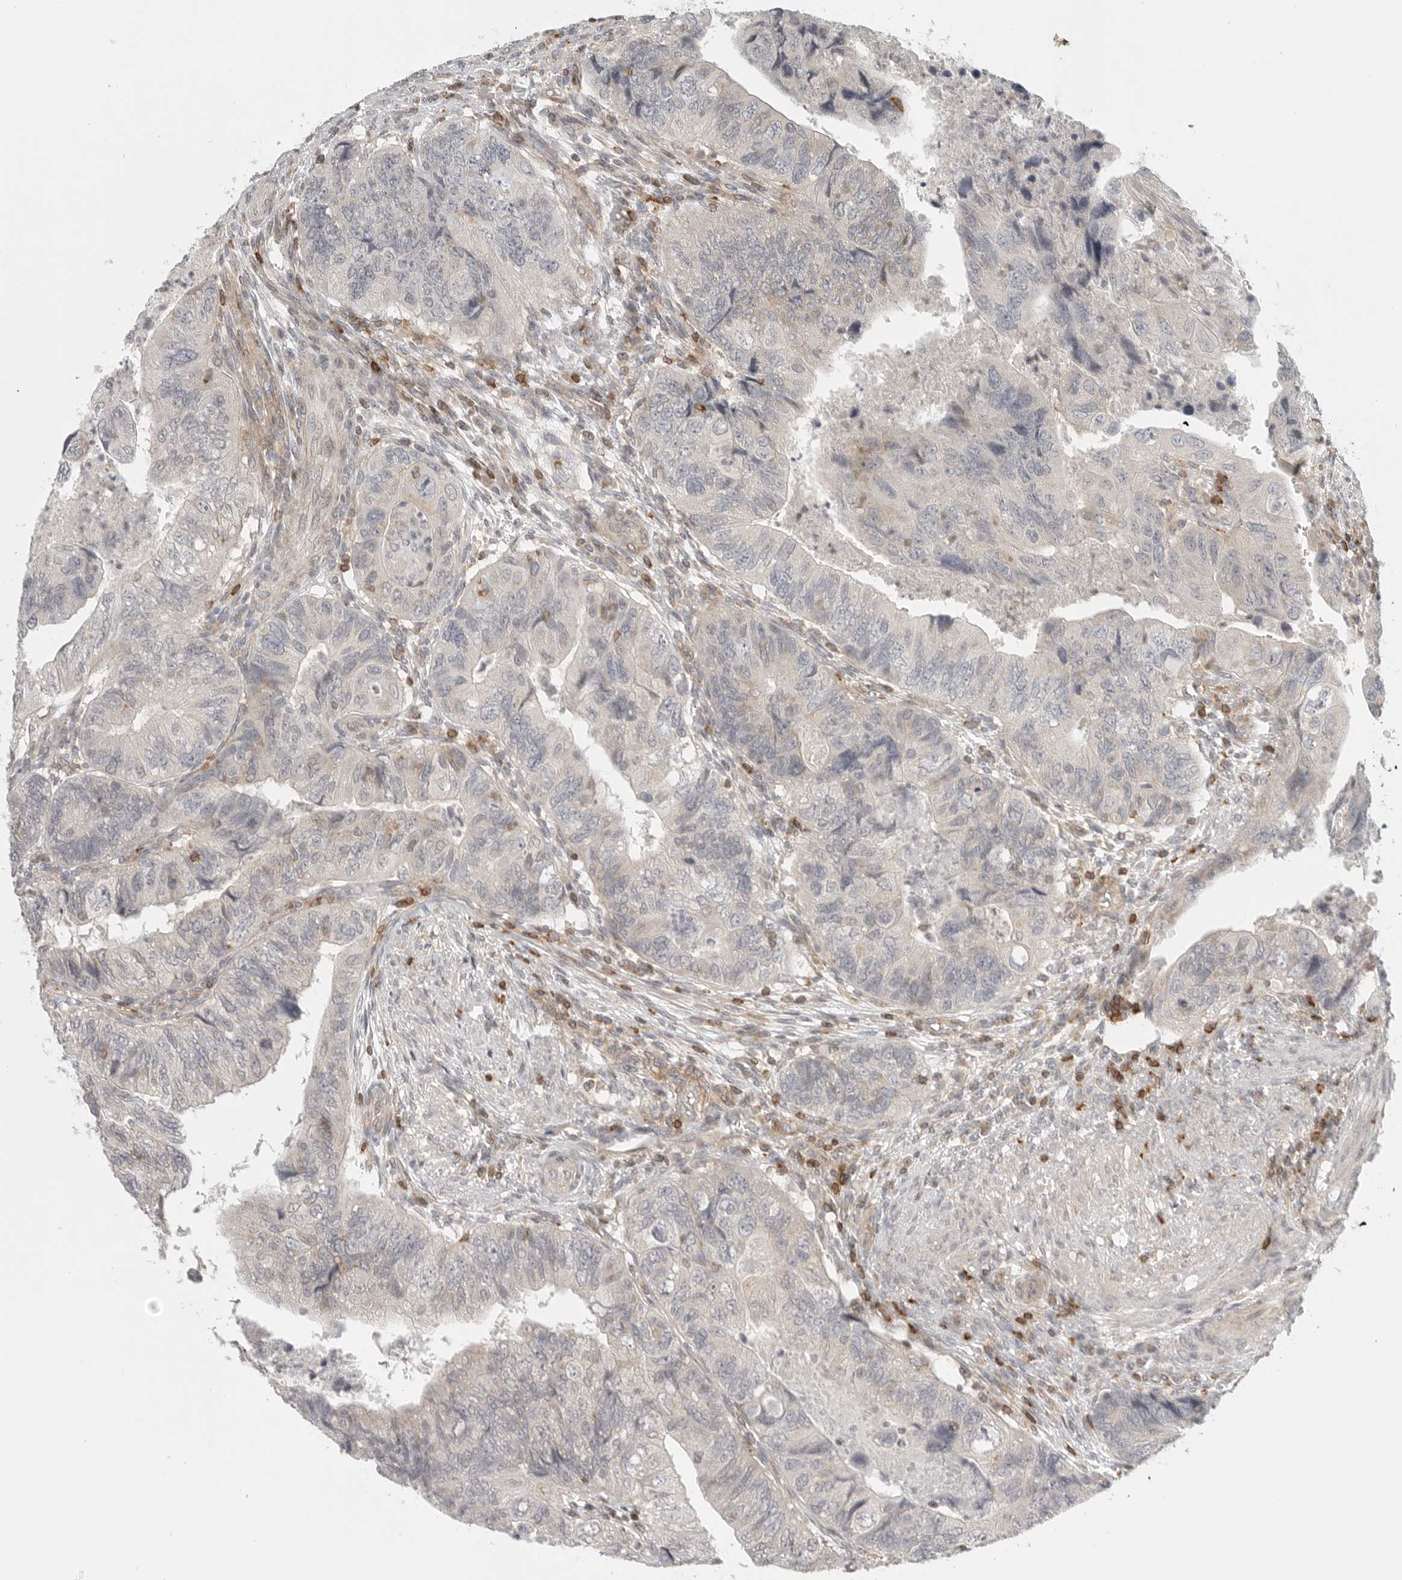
{"staining": {"intensity": "negative", "quantity": "none", "location": "none"}, "tissue": "colorectal cancer", "cell_type": "Tumor cells", "image_type": "cancer", "snomed": [{"axis": "morphology", "description": "Adenocarcinoma, NOS"}, {"axis": "topography", "description": "Rectum"}], "caption": "IHC histopathology image of human adenocarcinoma (colorectal) stained for a protein (brown), which displays no staining in tumor cells.", "gene": "SH3KBP1", "patient": {"sex": "male", "age": 63}}